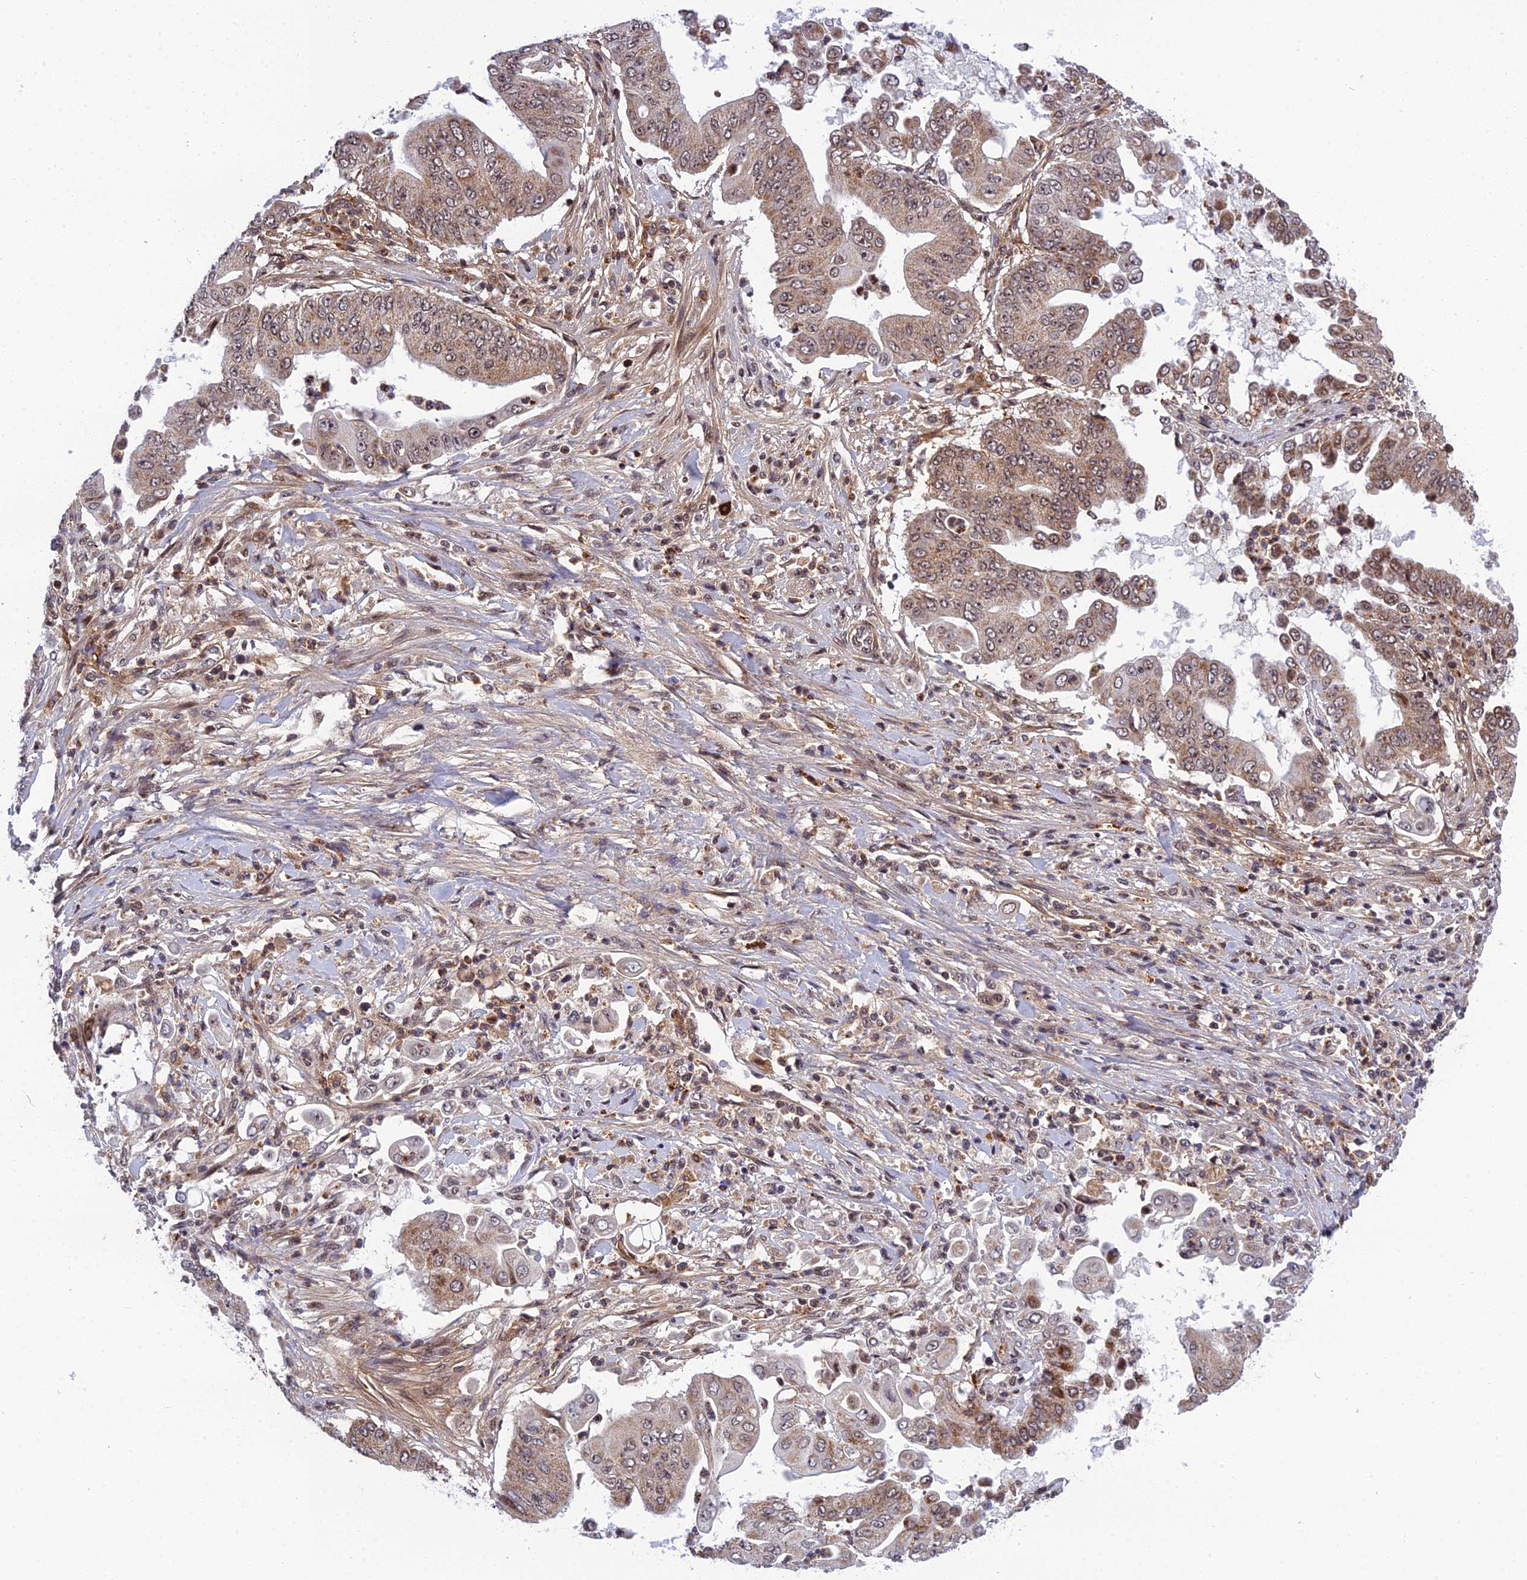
{"staining": {"intensity": "weak", "quantity": ">75%", "location": "cytoplasmic/membranous,nuclear"}, "tissue": "pancreatic cancer", "cell_type": "Tumor cells", "image_type": "cancer", "snomed": [{"axis": "morphology", "description": "Adenocarcinoma, NOS"}, {"axis": "topography", "description": "Pancreas"}], "caption": "Immunohistochemistry (DAB) staining of pancreatic cancer (adenocarcinoma) displays weak cytoplasmic/membranous and nuclear protein staining in approximately >75% of tumor cells.", "gene": "REXO1", "patient": {"sex": "female", "age": 77}}